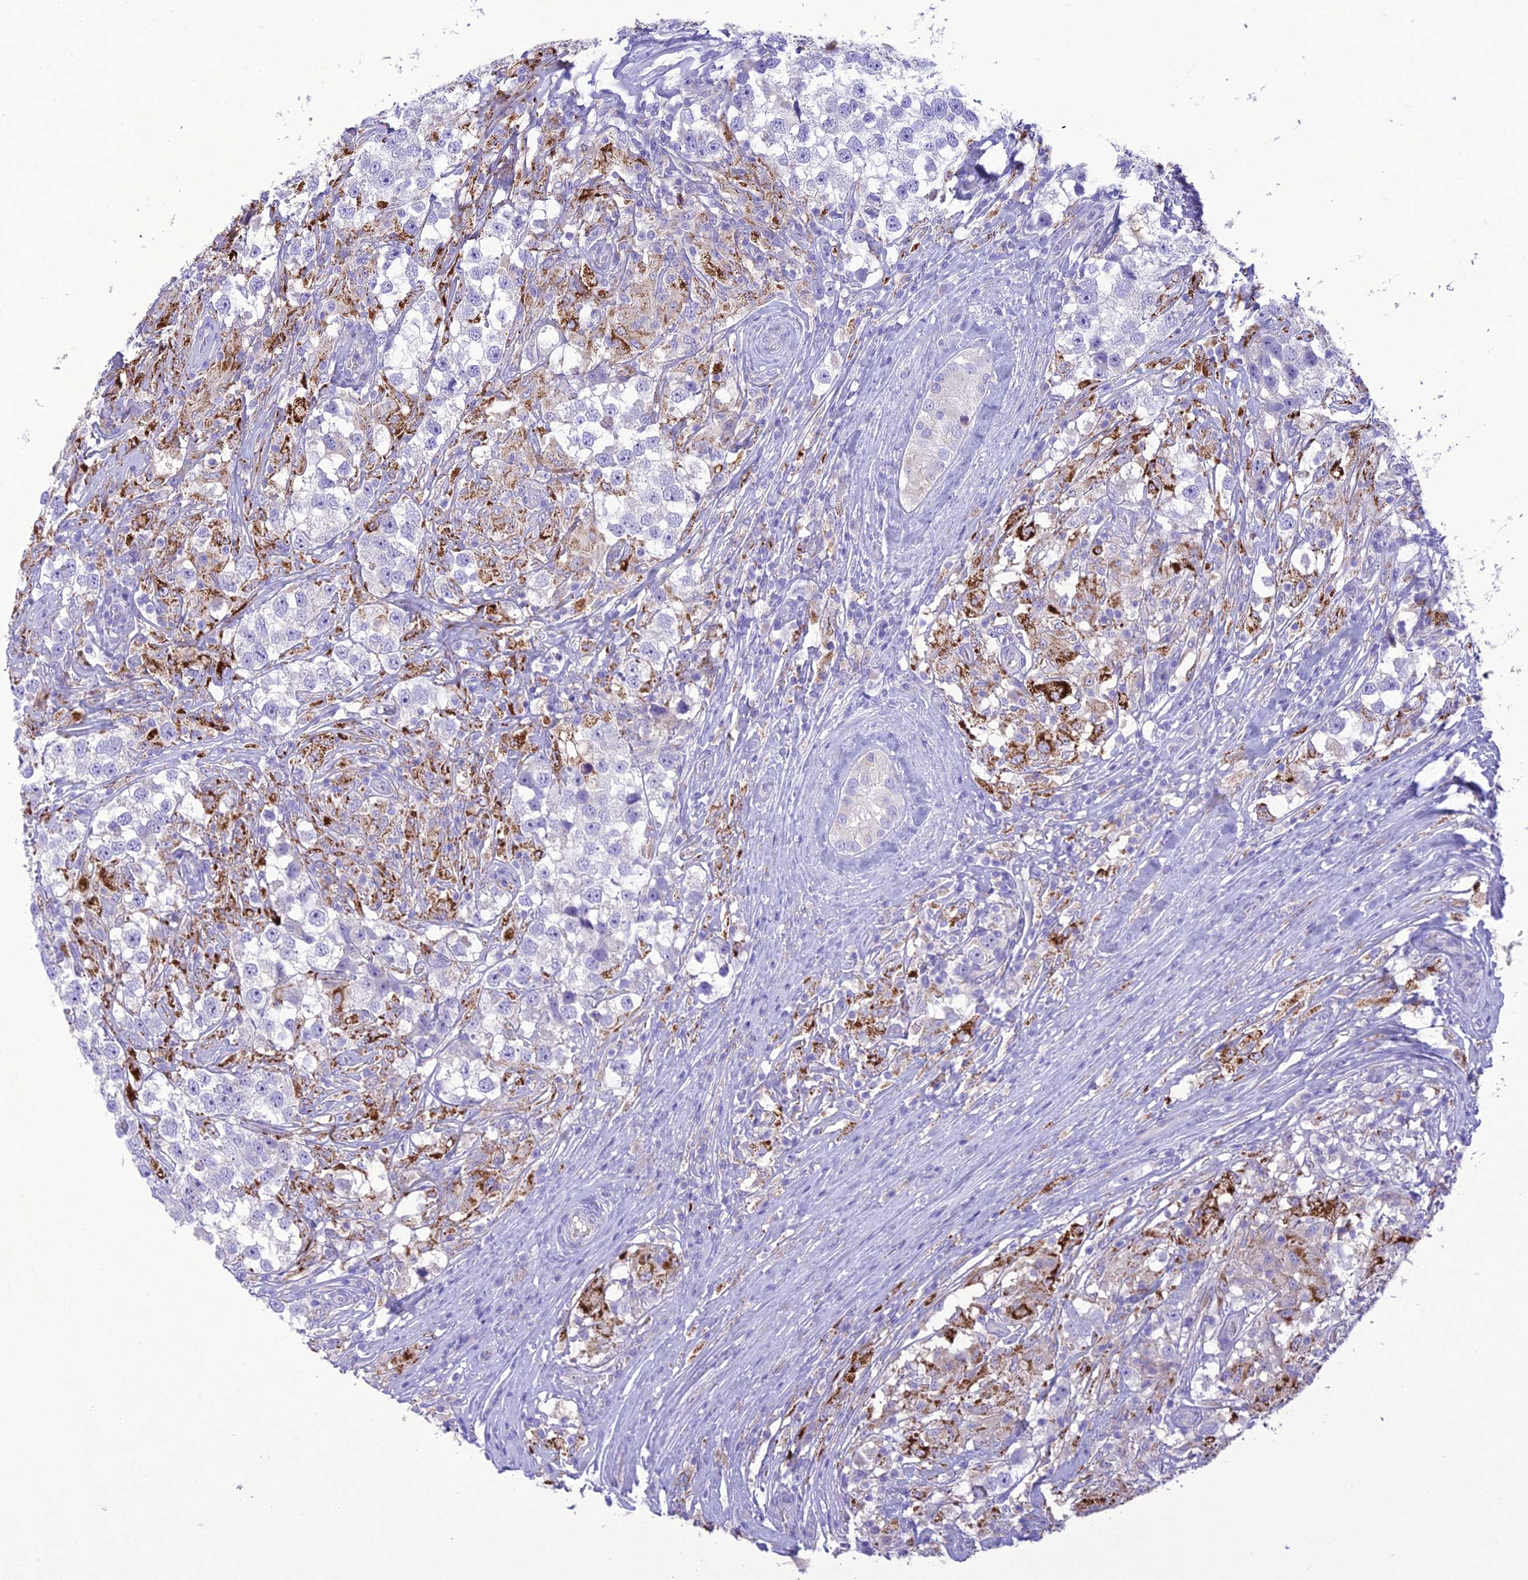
{"staining": {"intensity": "negative", "quantity": "none", "location": "none"}, "tissue": "testis cancer", "cell_type": "Tumor cells", "image_type": "cancer", "snomed": [{"axis": "morphology", "description": "Seminoma, NOS"}, {"axis": "topography", "description": "Testis"}], "caption": "IHC of human testis cancer shows no expression in tumor cells.", "gene": "SLC13A5", "patient": {"sex": "male", "age": 46}}